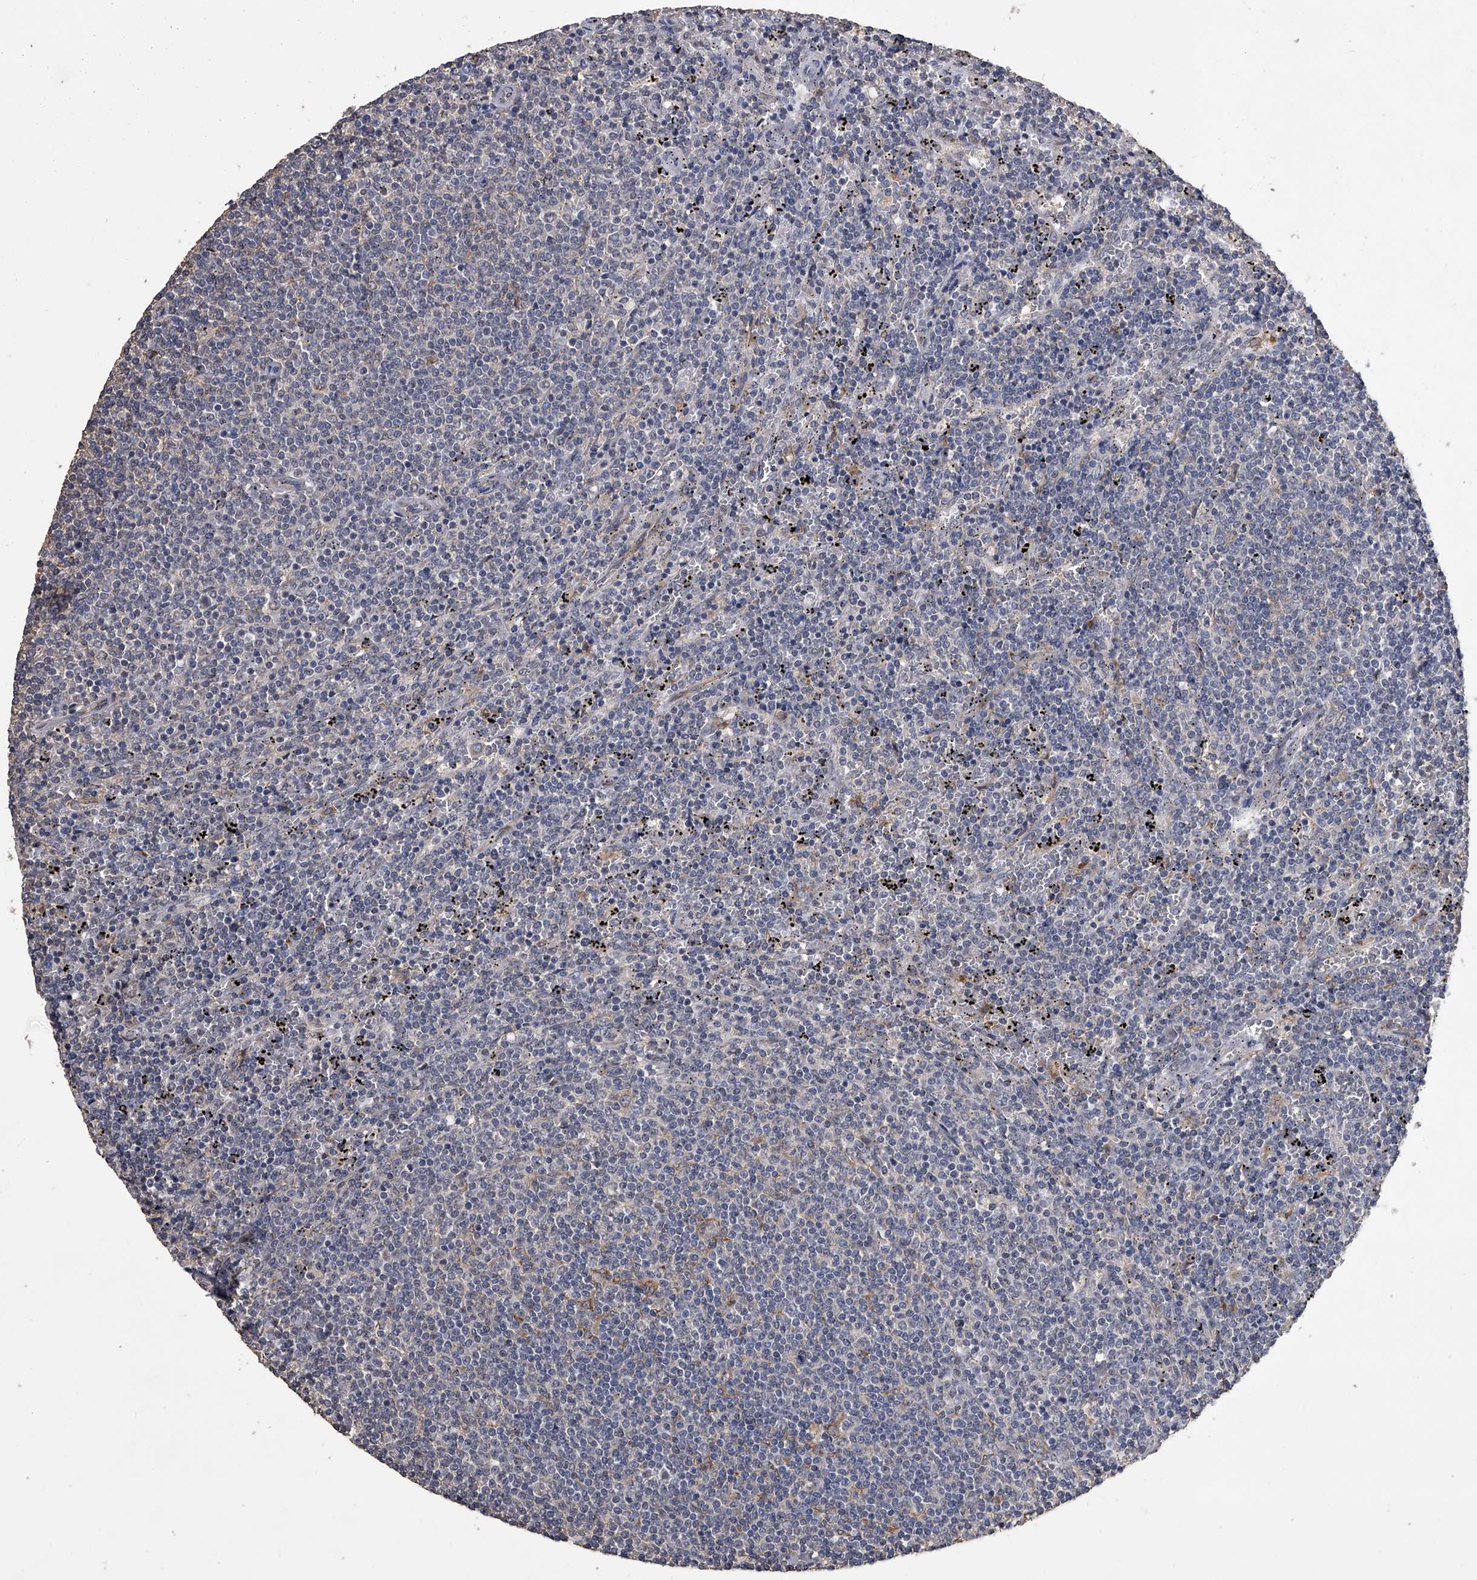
{"staining": {"intensity": "negative", "quantity": "none", "location": "none"}, "tissue": "lymphoma", "cell_type": "Tumor cells", "image_type": "cancer", "snomed": [{"axis": "morphology", "description": "Malignant lymphoma, non-Hodgkin's type, Low grade"}, {"axis": "topography", "description": "Spleen"}], "caption": "The histopathology image exhibits no significant staining in tumor cells of malignant lymphoma, non-Hodgkin's type (low-grade).", "gene": "MAP4K3", "patient": {"sex": "female", "age": 50}}